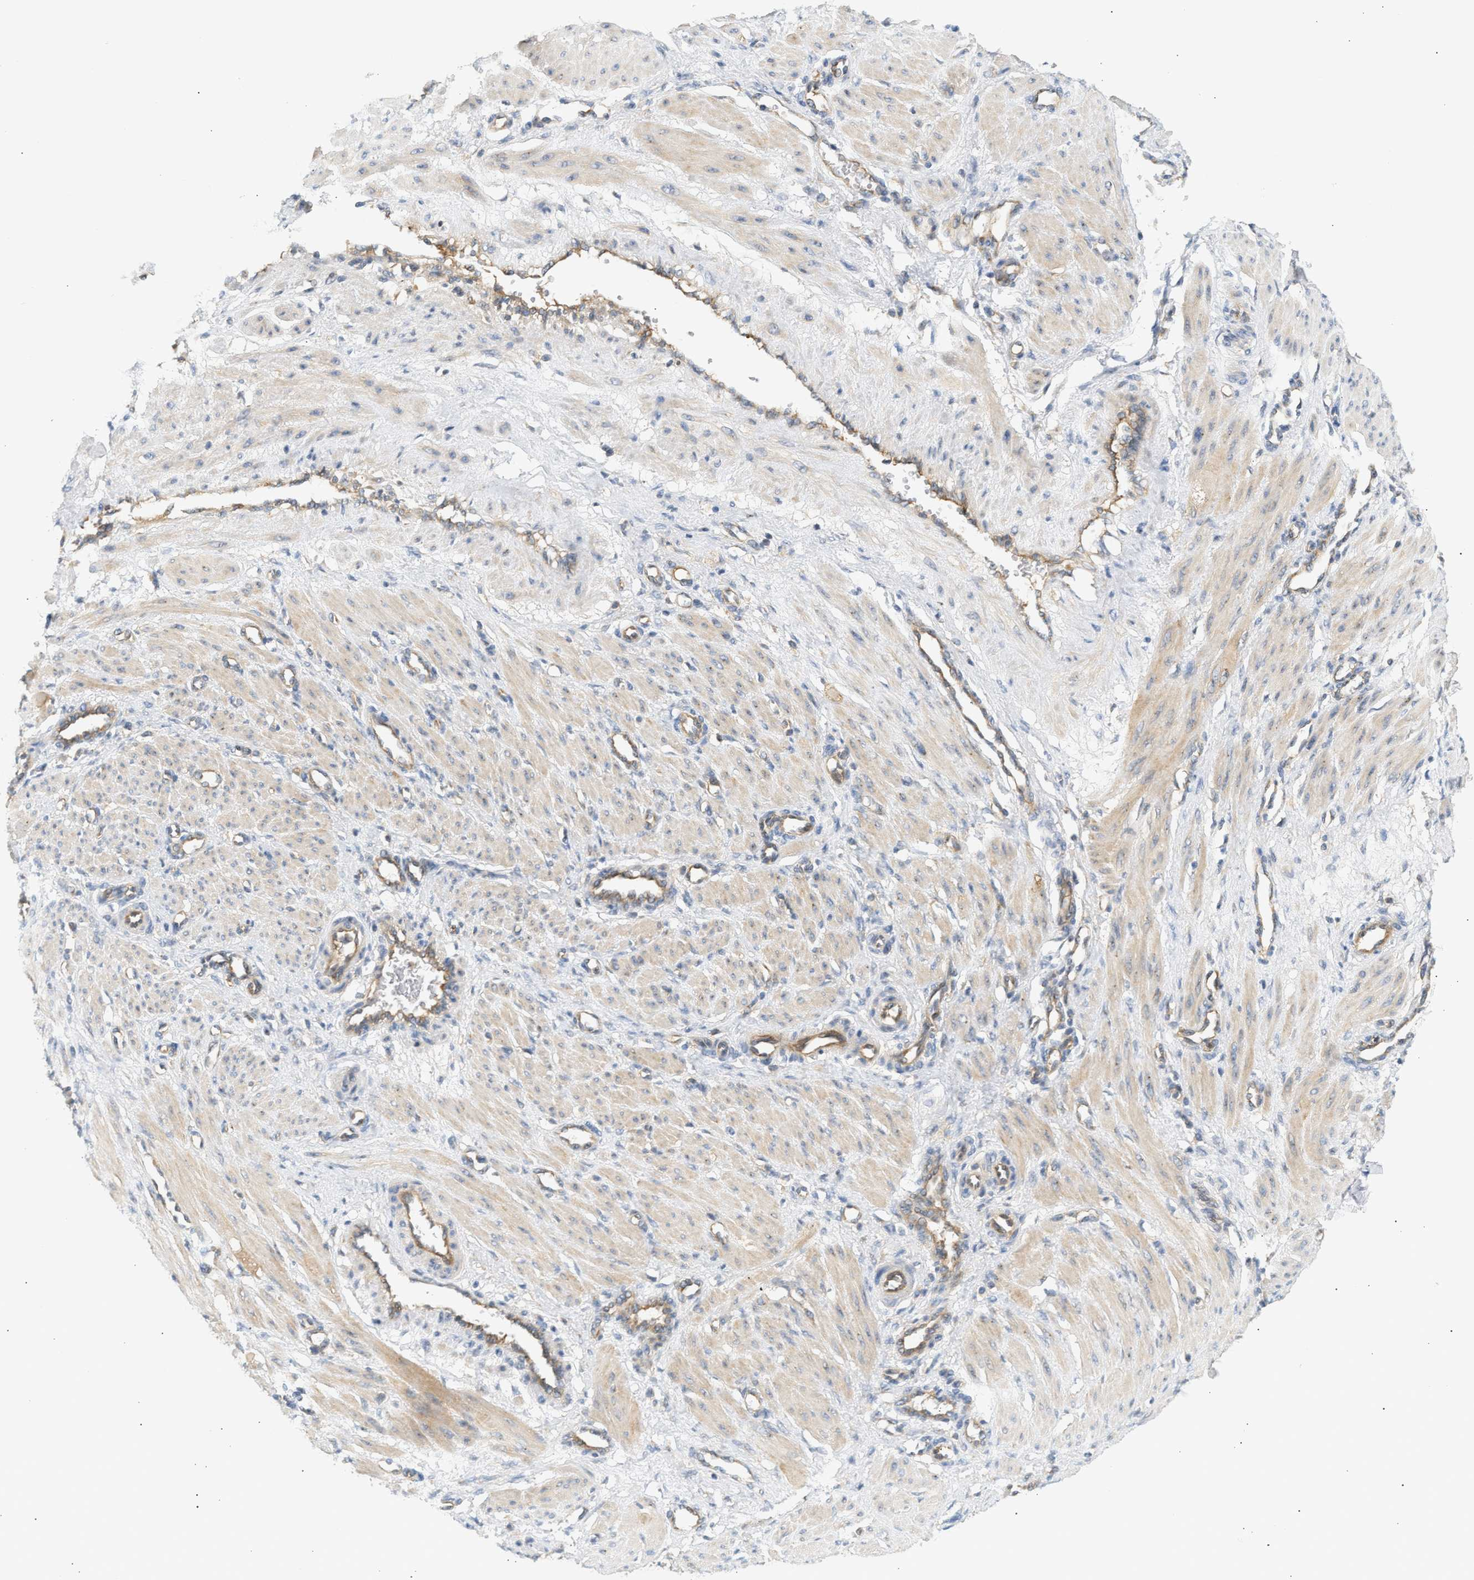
{"staining": {"intensity": "weak", "quantity": "25%-75%", "location": "cytoplasmic/membranous"}, "tissue": "smooth muscle", "cell_type": "Smooth muscle cells", "image_type": "normal", "snomed": [{"axis": "morphology", "description": "Normal tissue, NOS"}, {"axis": "topography", "description": "Endometrium"}], "caption": "An IHC micrograph of benign tissue is shown. Protein staining in brown highlights weak cytoplasmic/membranous positivity in smooth muscle within smooth muscle cells. (DAB (3,3'-diaminobenzidine) = brown stain, brightfield microscopy at high magnification).", "gene": "PAFAH1B1", "patient": {"sex": "female", "age": 33}}